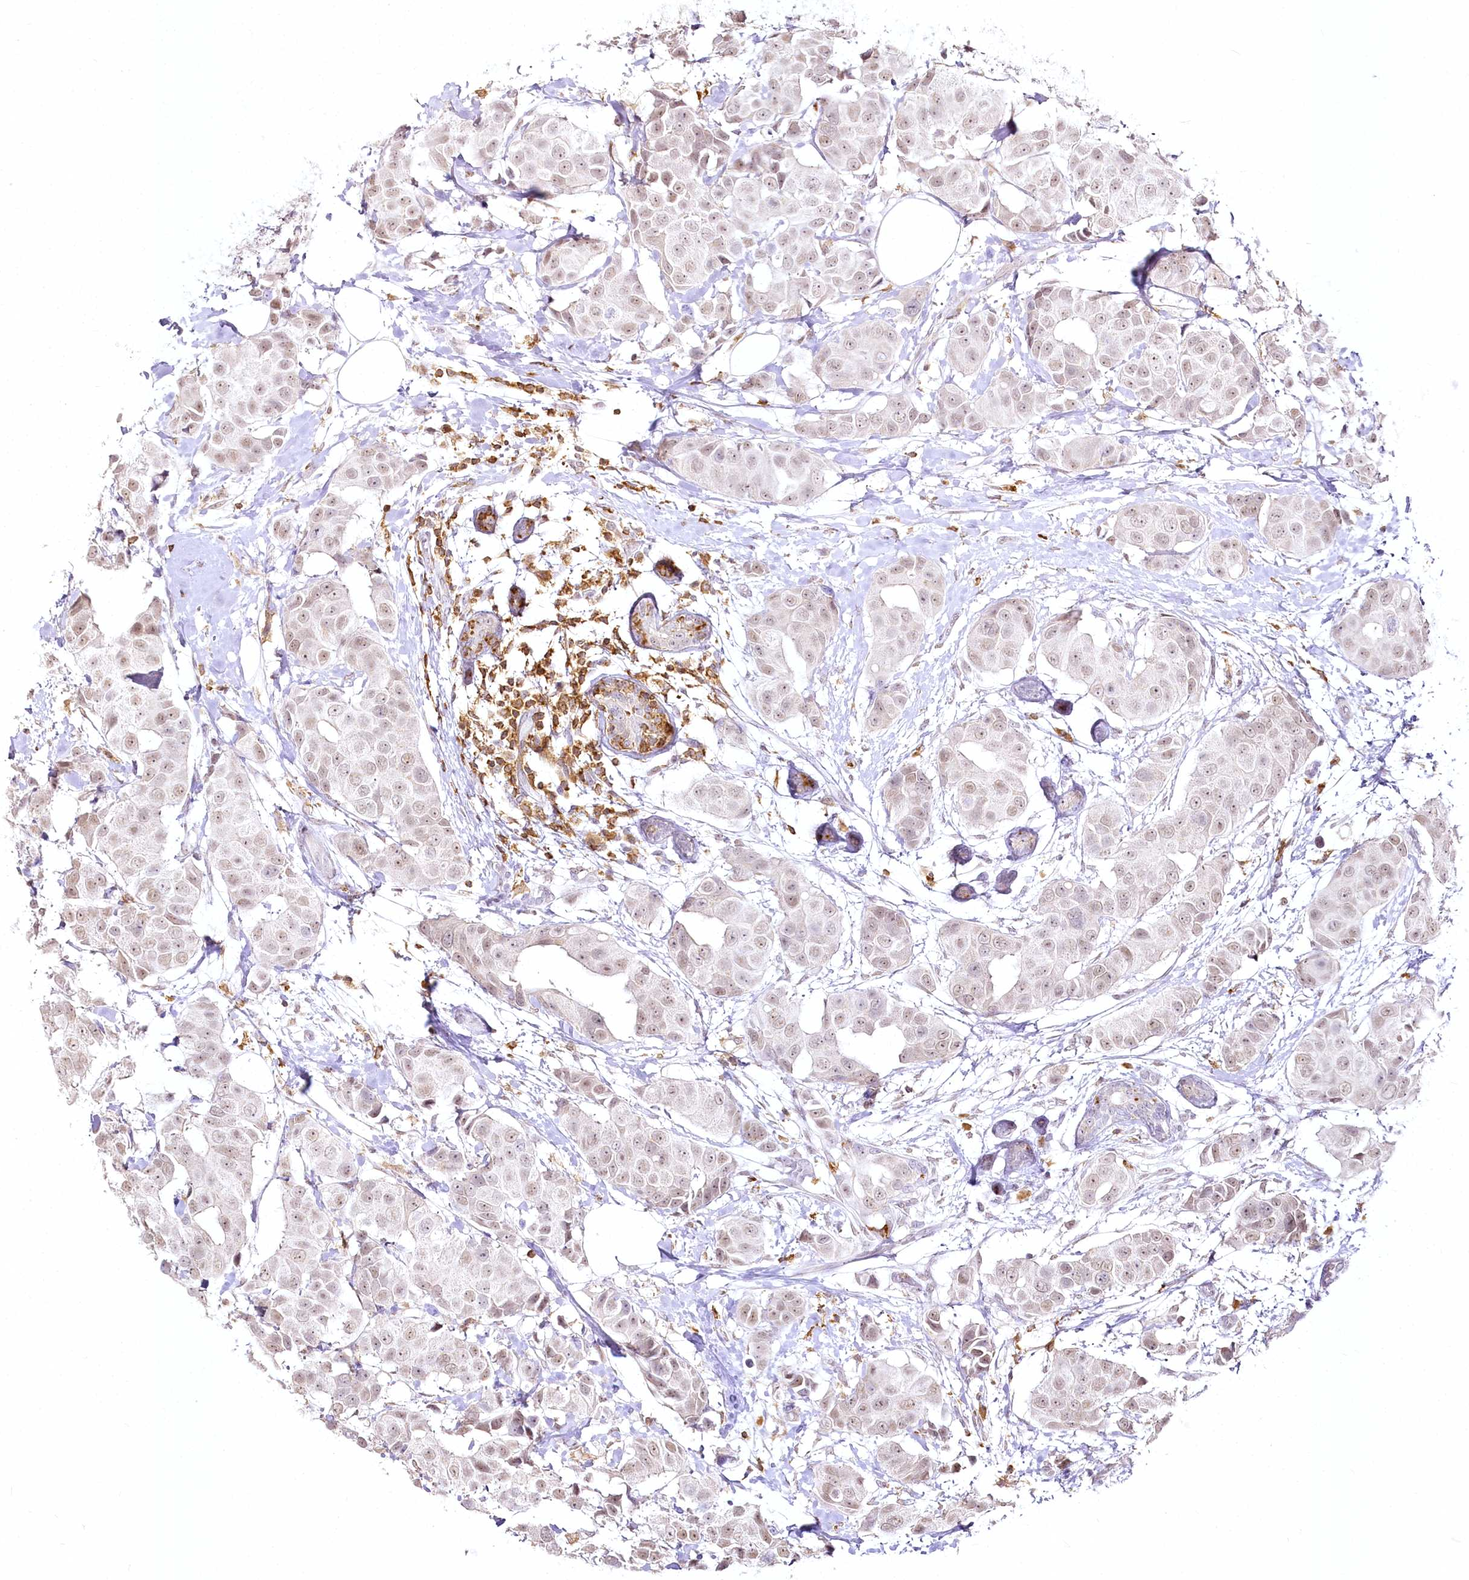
{"staining": {"intensity": "weak", "quantity": ">75%", "location": "nuclear"}, "tissue": "breast cancer", "cell_type": "Tumor cells", "image_type": "cancer", "snomed": [{"axis": "morphology", "description": "Normal tissue, NOS"}, {"axis": "morphology", "description": "Duct carcinoma"}, {"axis": "topography", "description": "Breast"}], "caption": "Weak nuclear expression is present in about >75% of tumor cells in breast intraductal carcinoma.", "gene": "DOCK2", "patient": {"sex": "female", "age": 39}}